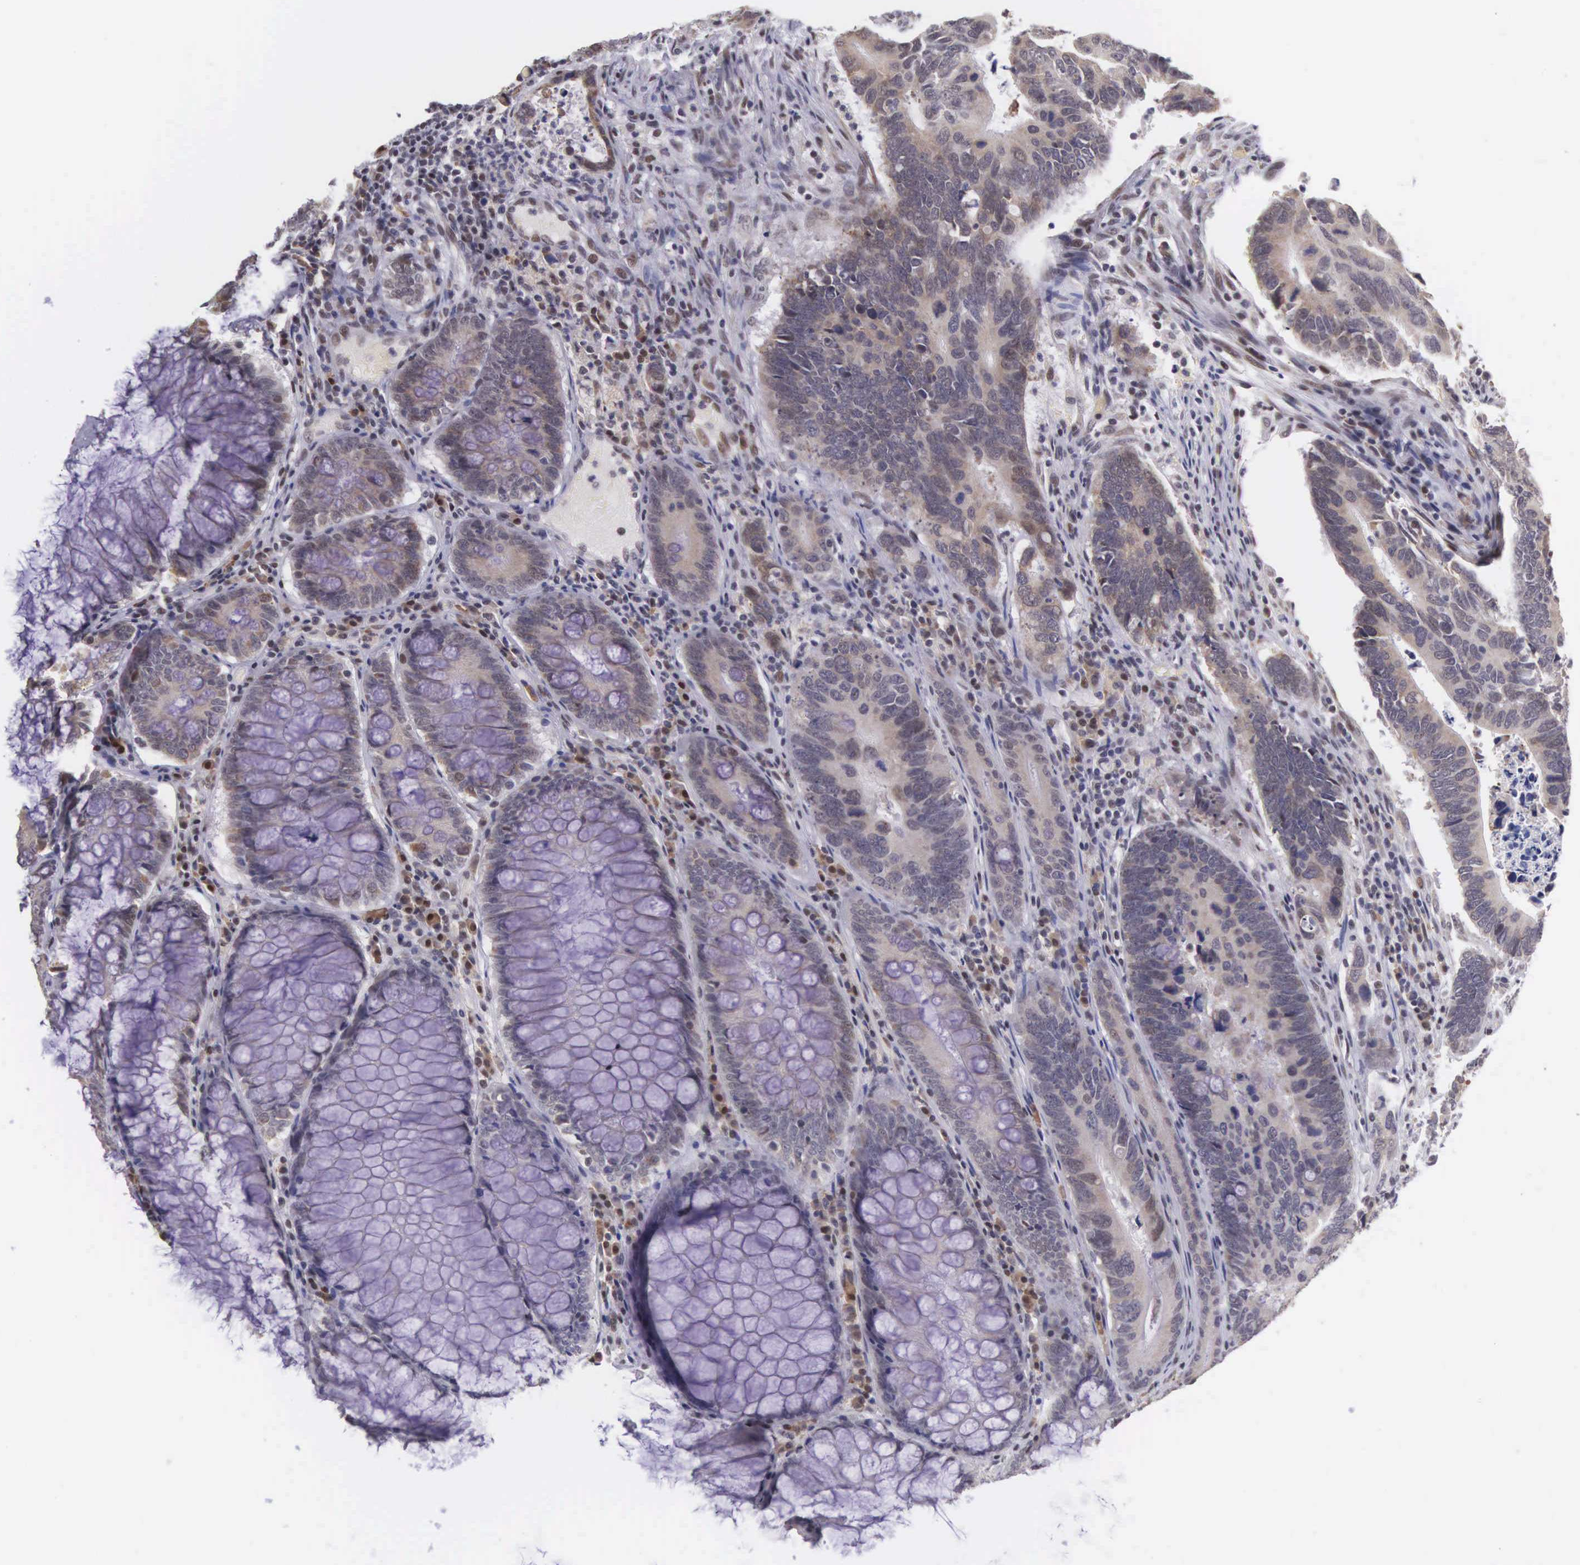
{"staining": {"intensity": "weak", "quantity": "25%-75%", "location": "cytoplasmic/membranous"}, "tissue": "colorectal cancer", "cell_type": "Tumor cells", "image_type": "cancer", "snomed": [{"axis": "morphology", "description": "Adenocarcinoma, NOS"}, {"axis": "topography", "description": "Colon"}], "caption": "Human adenocarcinoma (colorectal) stained for a protein (brown) demonstrates weak cytoplasmic/membranous positive positivity in approximately 25%-75% of tumor cells.", "gene": "SLC25A21", "patient": {"sex": "male", "age": 49}}